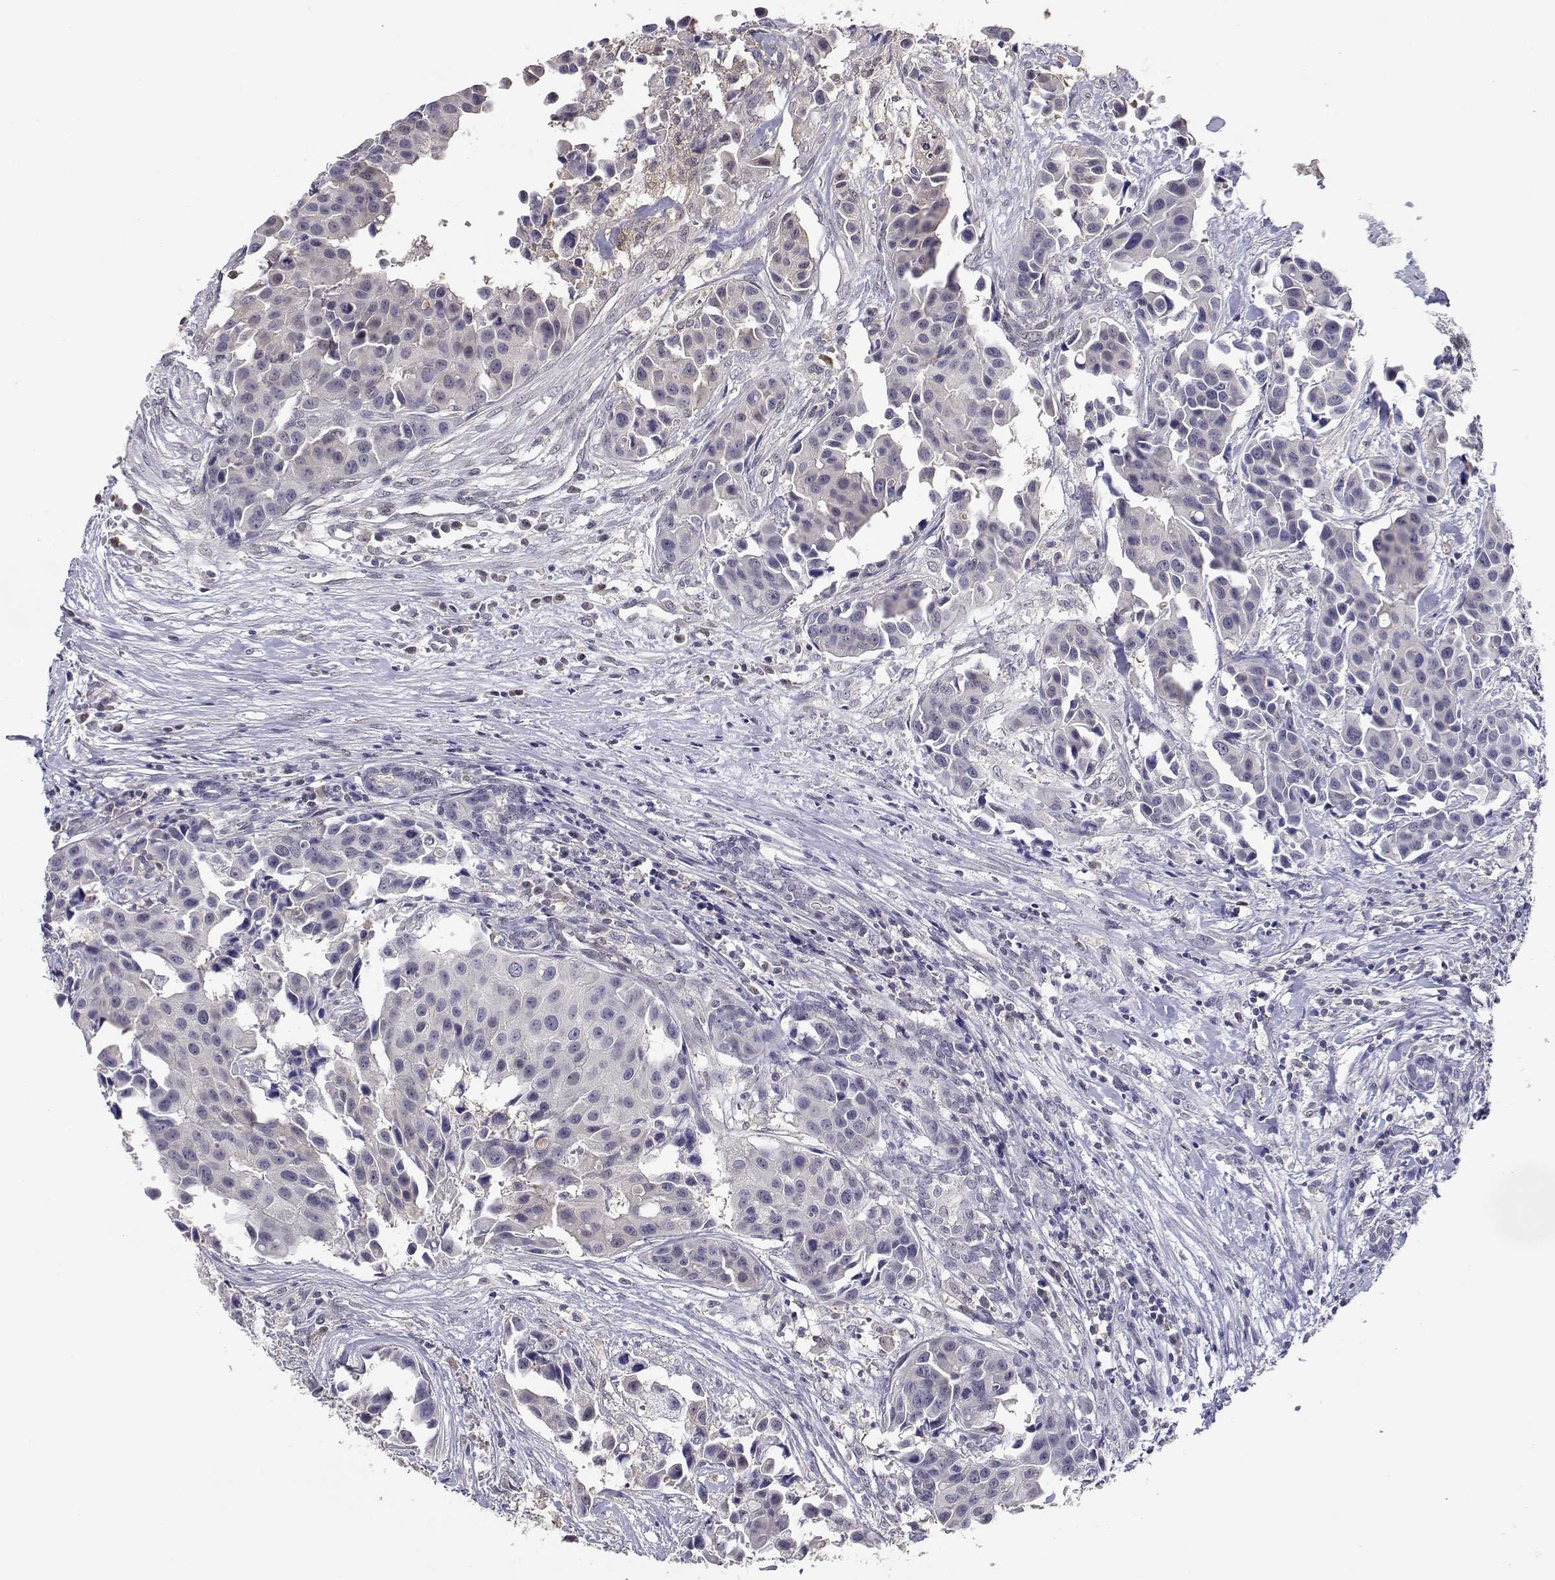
{"staining": {"intensity": "negative", "quantity": "none", "location": "none"}, "tissue": "head and neck cancer", "cell_type": "Tumor cells", "image_type": "cancer", "snomed": [{"axis": "morphology", "description": "Adenocarcinoma, NOS"}, {"axis": "topography", "description": "Head-Neck"}], "caption": "Immunohistochemical staining of human head and neck cancer demonstrates no significant expression in tumor cells. (Immunohistochemistry (ihc), brightfield microscopy, high magnification).", "gene": "ADA", "patient": {"sex": "male", "age": 76}}